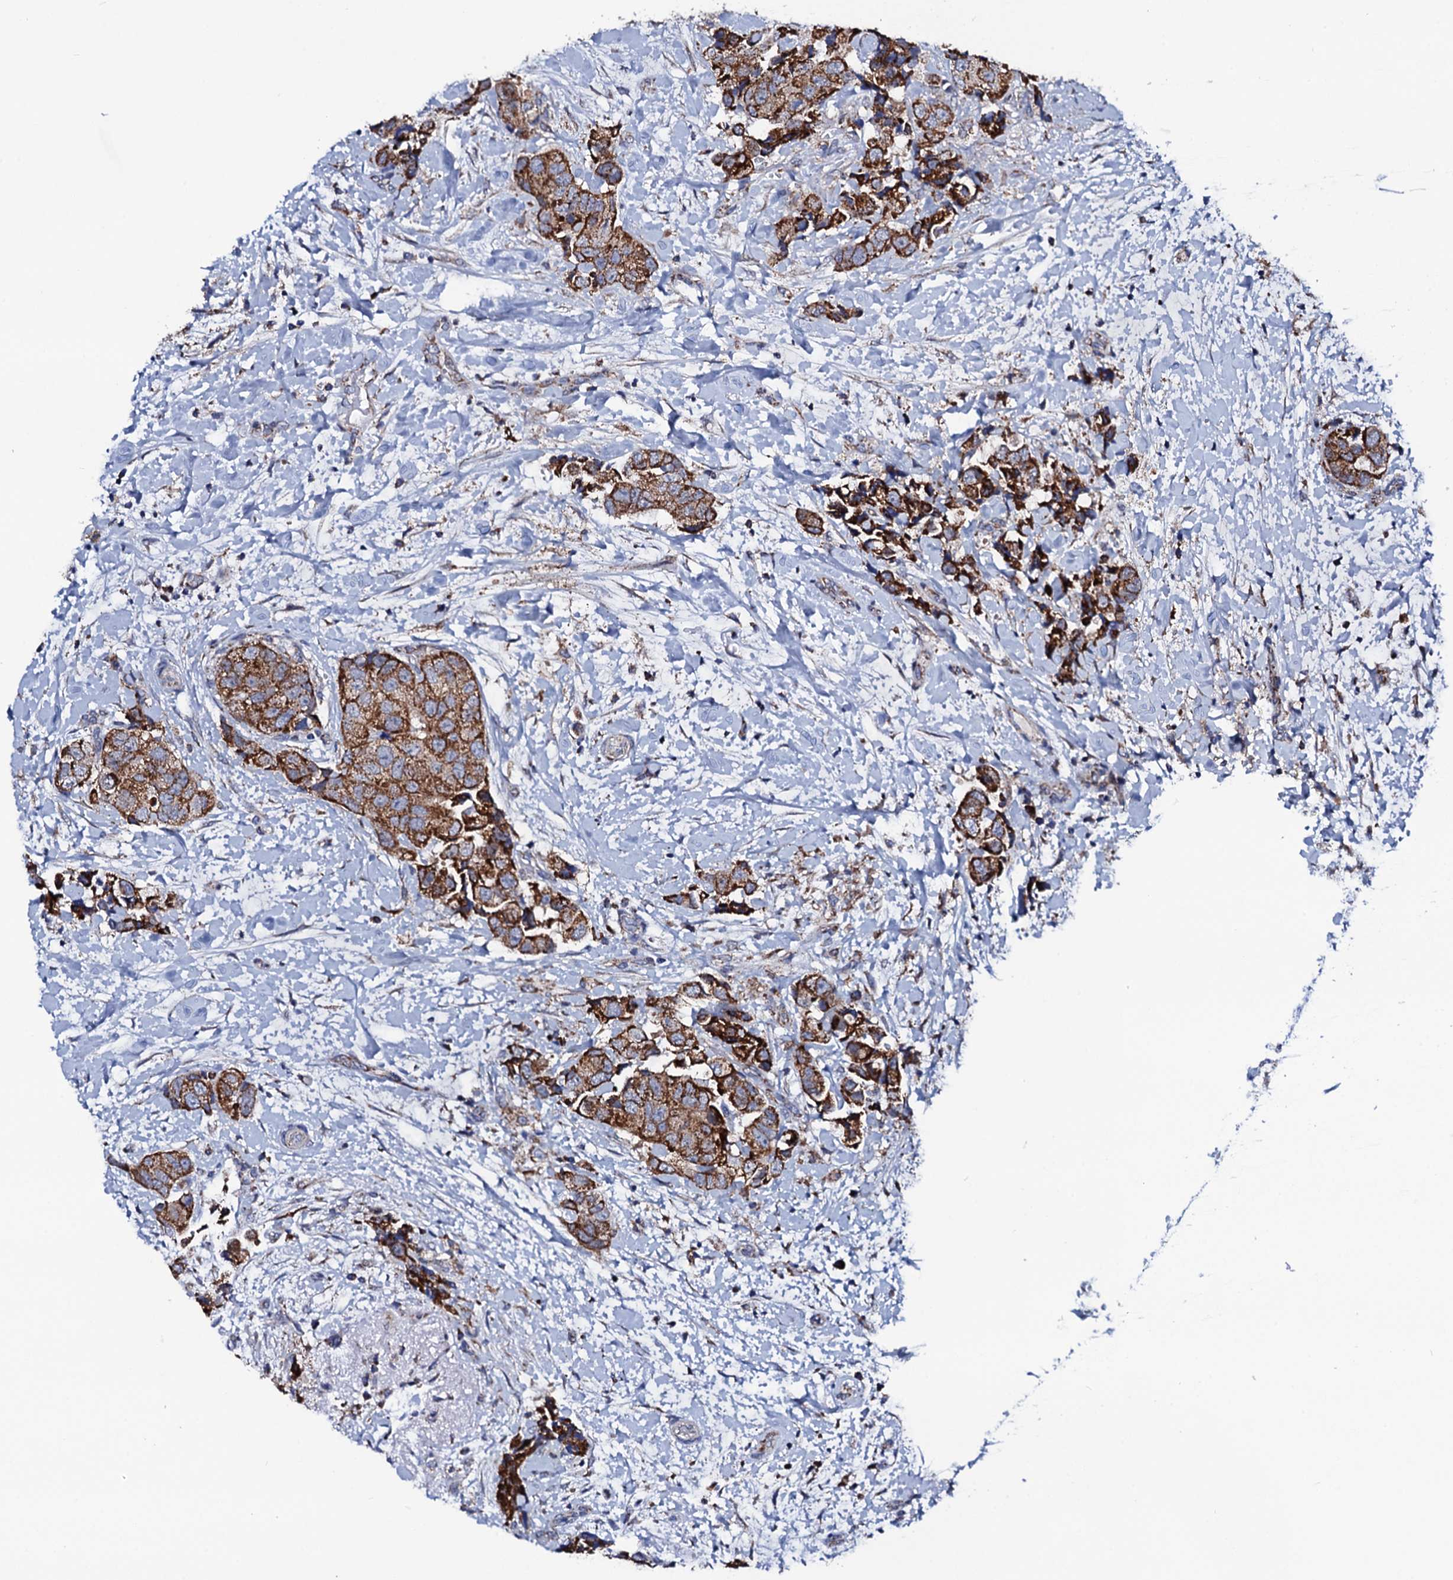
{"staining": {"intensity": "strong", "quantity": ">75%", "location": "cytoplasmic/membranous"}, "tissue": "breast cancer", "cell_type": "Tumor cells", "image_type": "cancer", "snomed": [{"axis": "morphology", "description": "Normal tissue, NOS"}, {"axis": "morphology", "description": "Duct carcinoma"}, {"axis": "topography", "description": "Breast"}], "caption": "This is a photomicrograph of IHC staining of breast cancer, which shows strong staining in the cytoplasmic/membranous of tumor cells.", "gene": "PTCD3", "patient": {"sex": "female", "age": 62}}